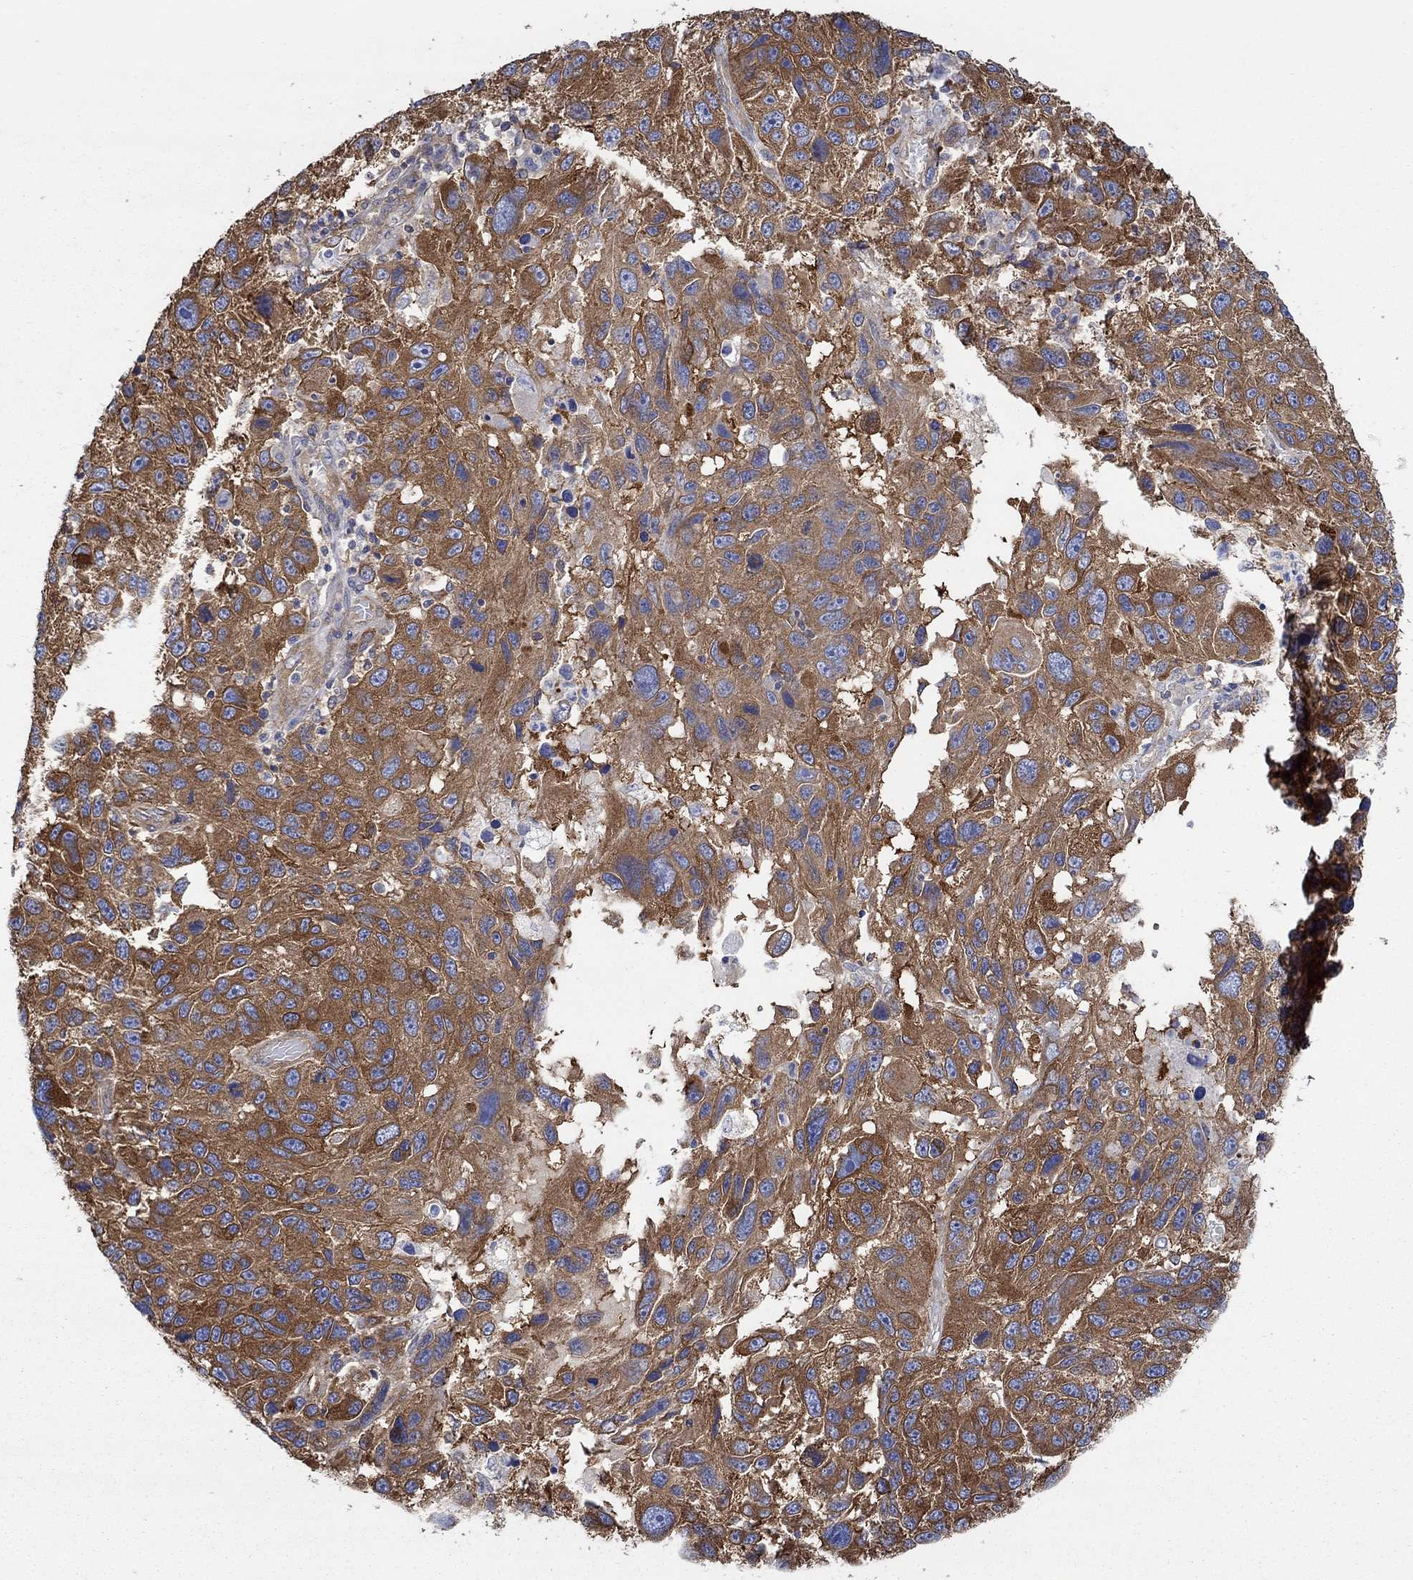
{"staining": {"intensity": "strong", "quantity": ">75%", "location": "cytoplasmic/membranous"}, "tissue": "melanoma", "cell_type": "Tumor cells", "image_type": "cancer", "snomed": [{"axis": "morphology", "description": "Malignant melanoma, NOS"}, {"axis": "topography", "description": "Skin"}], "caption": "The immunohistochemical stain labels strong cytoplasmic/membranous staining in tumor cells of malignant melanoma tissue. (DAB IHC, brown staining for protein, blue staining for nuclei).", "gene": "SPAG9", "patient": {"sex": "male", "age": 53}}